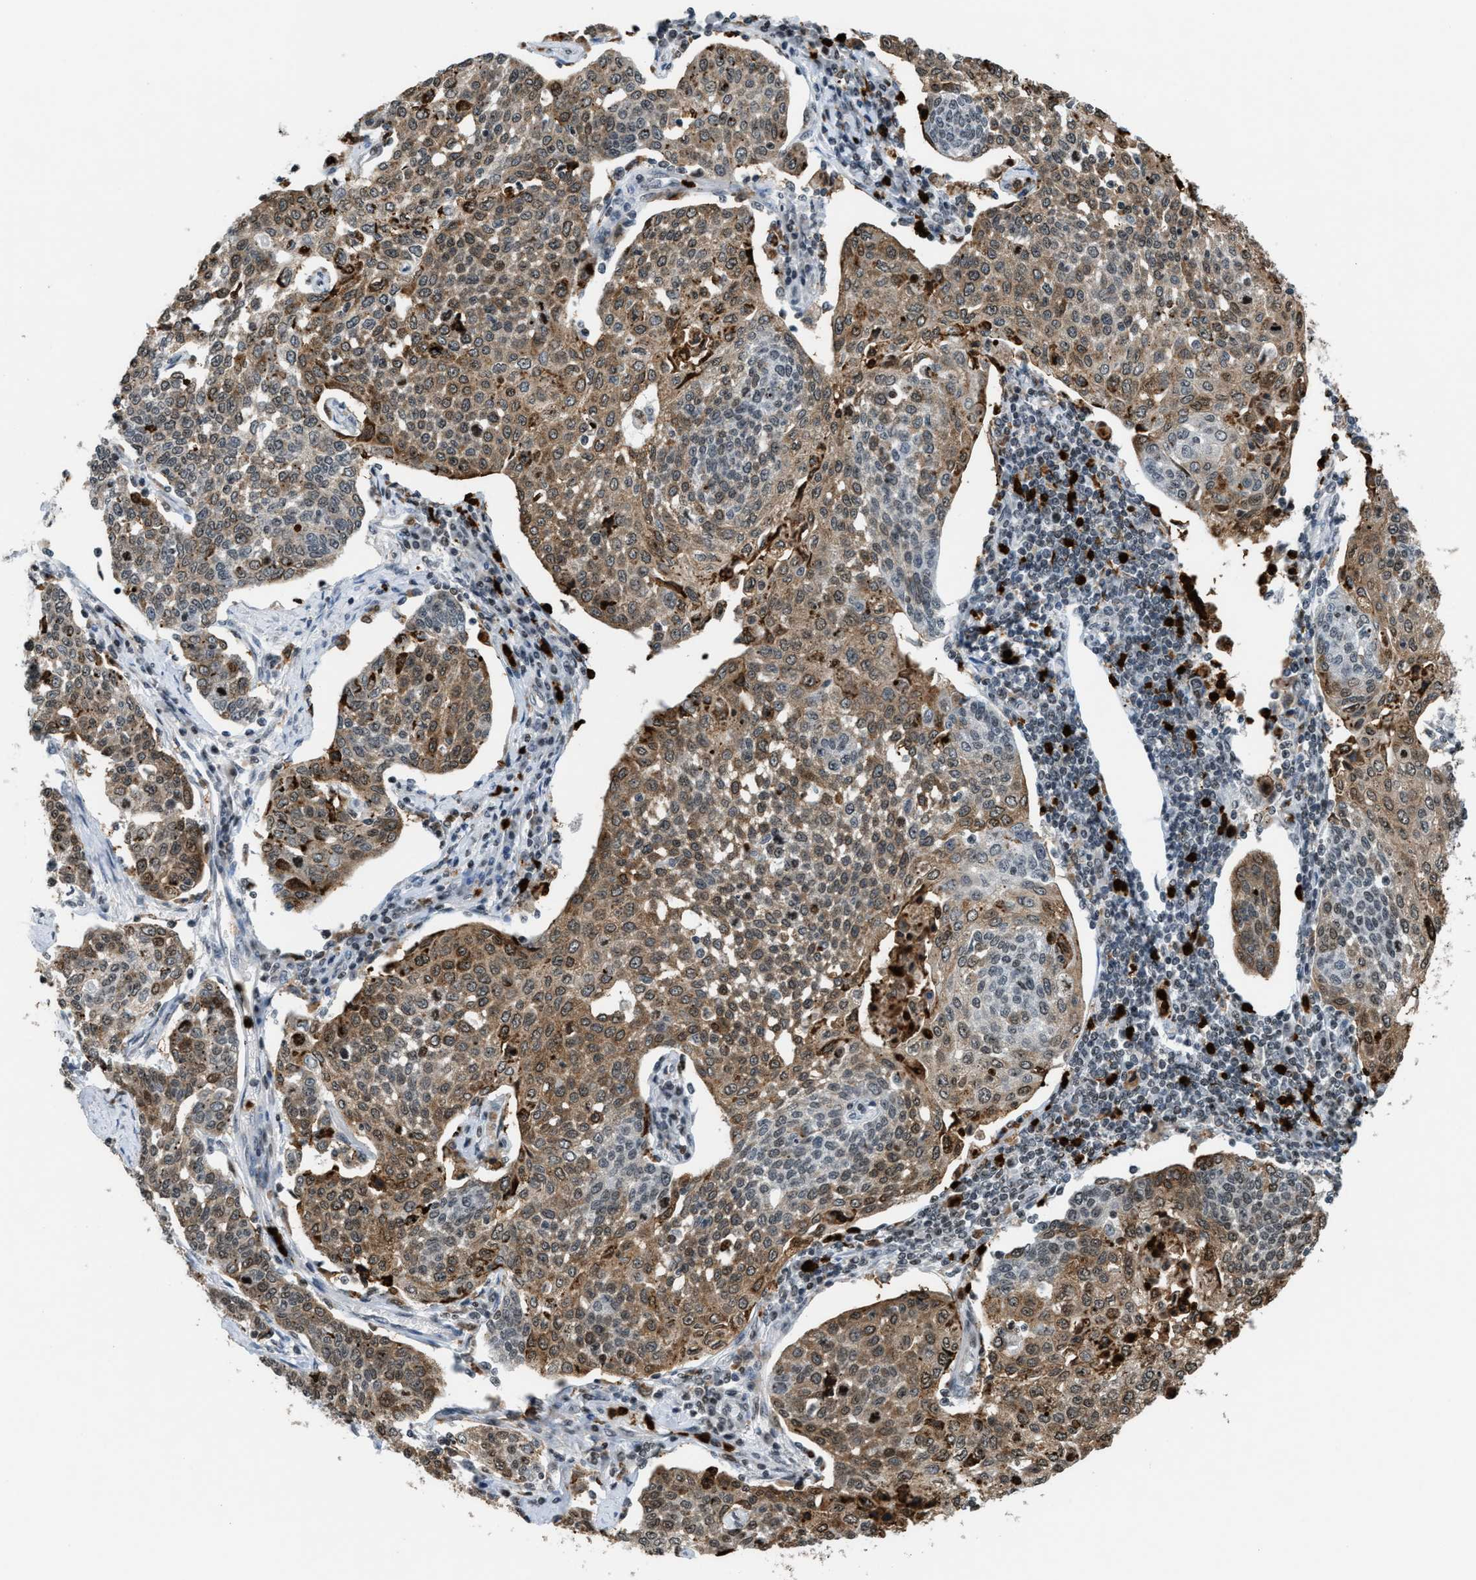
{"staining": {"intensity": "moderate", "quantity": ">75%", "location": "cytoplasmic/membranous"}, "tissue": "cervical cancer", "cell_type": "Tumor cells", "image_type": "cancer", "snomed": [{"axis": "morphology", "description": "Squamous cell carcinoma, NOS"}, {"axis": "topography", "description": "Cervix"}], "caption": "There is medium levels of moderate cytoplasmic/membranous positivity in tumor cells of cervical squamous cell carcinoma, as demonstrated by immunohistochemical staining (brown color).", "gene": "PRUNE2", "patient": {"sex": "female", "age": 34}}